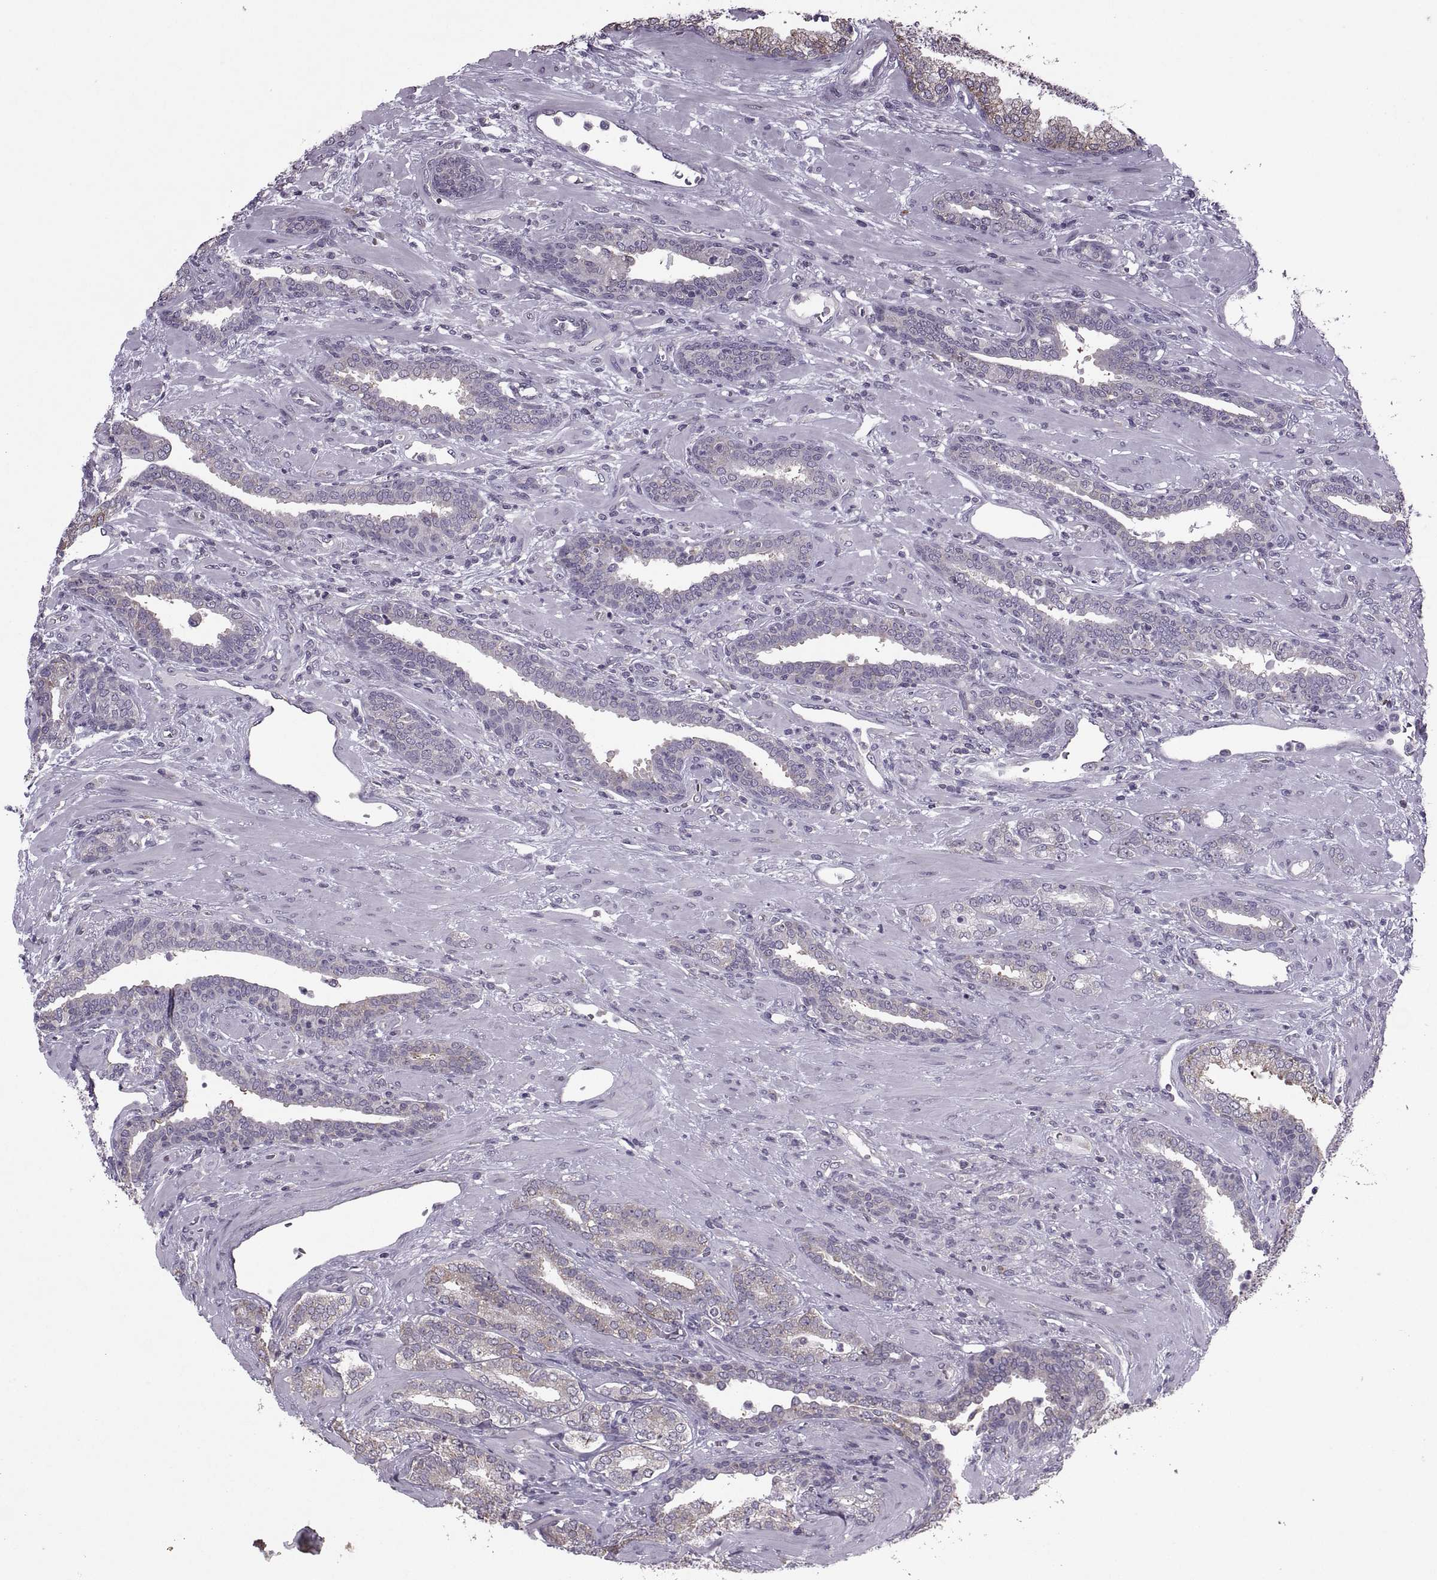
{"staining": {"intensity": "moderate", "quantity": "<25%", "location": "cytoplasmic/membranous"}, "tissue": "prostate cancer", "cell_type": "Tumor cells", "image_type": "cancer", "snomed": [{"axis": "morphology", "description": "Adenocarcinoma, Low grade"}, {"axis": "topography", "description": "Prostate"}], "caption": "IHC staining of low-grade adenocarcinoma (prostate), which demonstrates low levels of moderate cytoplasmic/membranous expression in about <25% of tumor cells indicating moderate cytoplasmic/membranous protein expression. The staining was performed using DAB (3,3'-diaminobenzidine) (brown) for protein detection and nuclei were counterstained in hematoxylin (blue).", "gene": "PABPC1", "patient": {"sex": "male", "age": 61}}